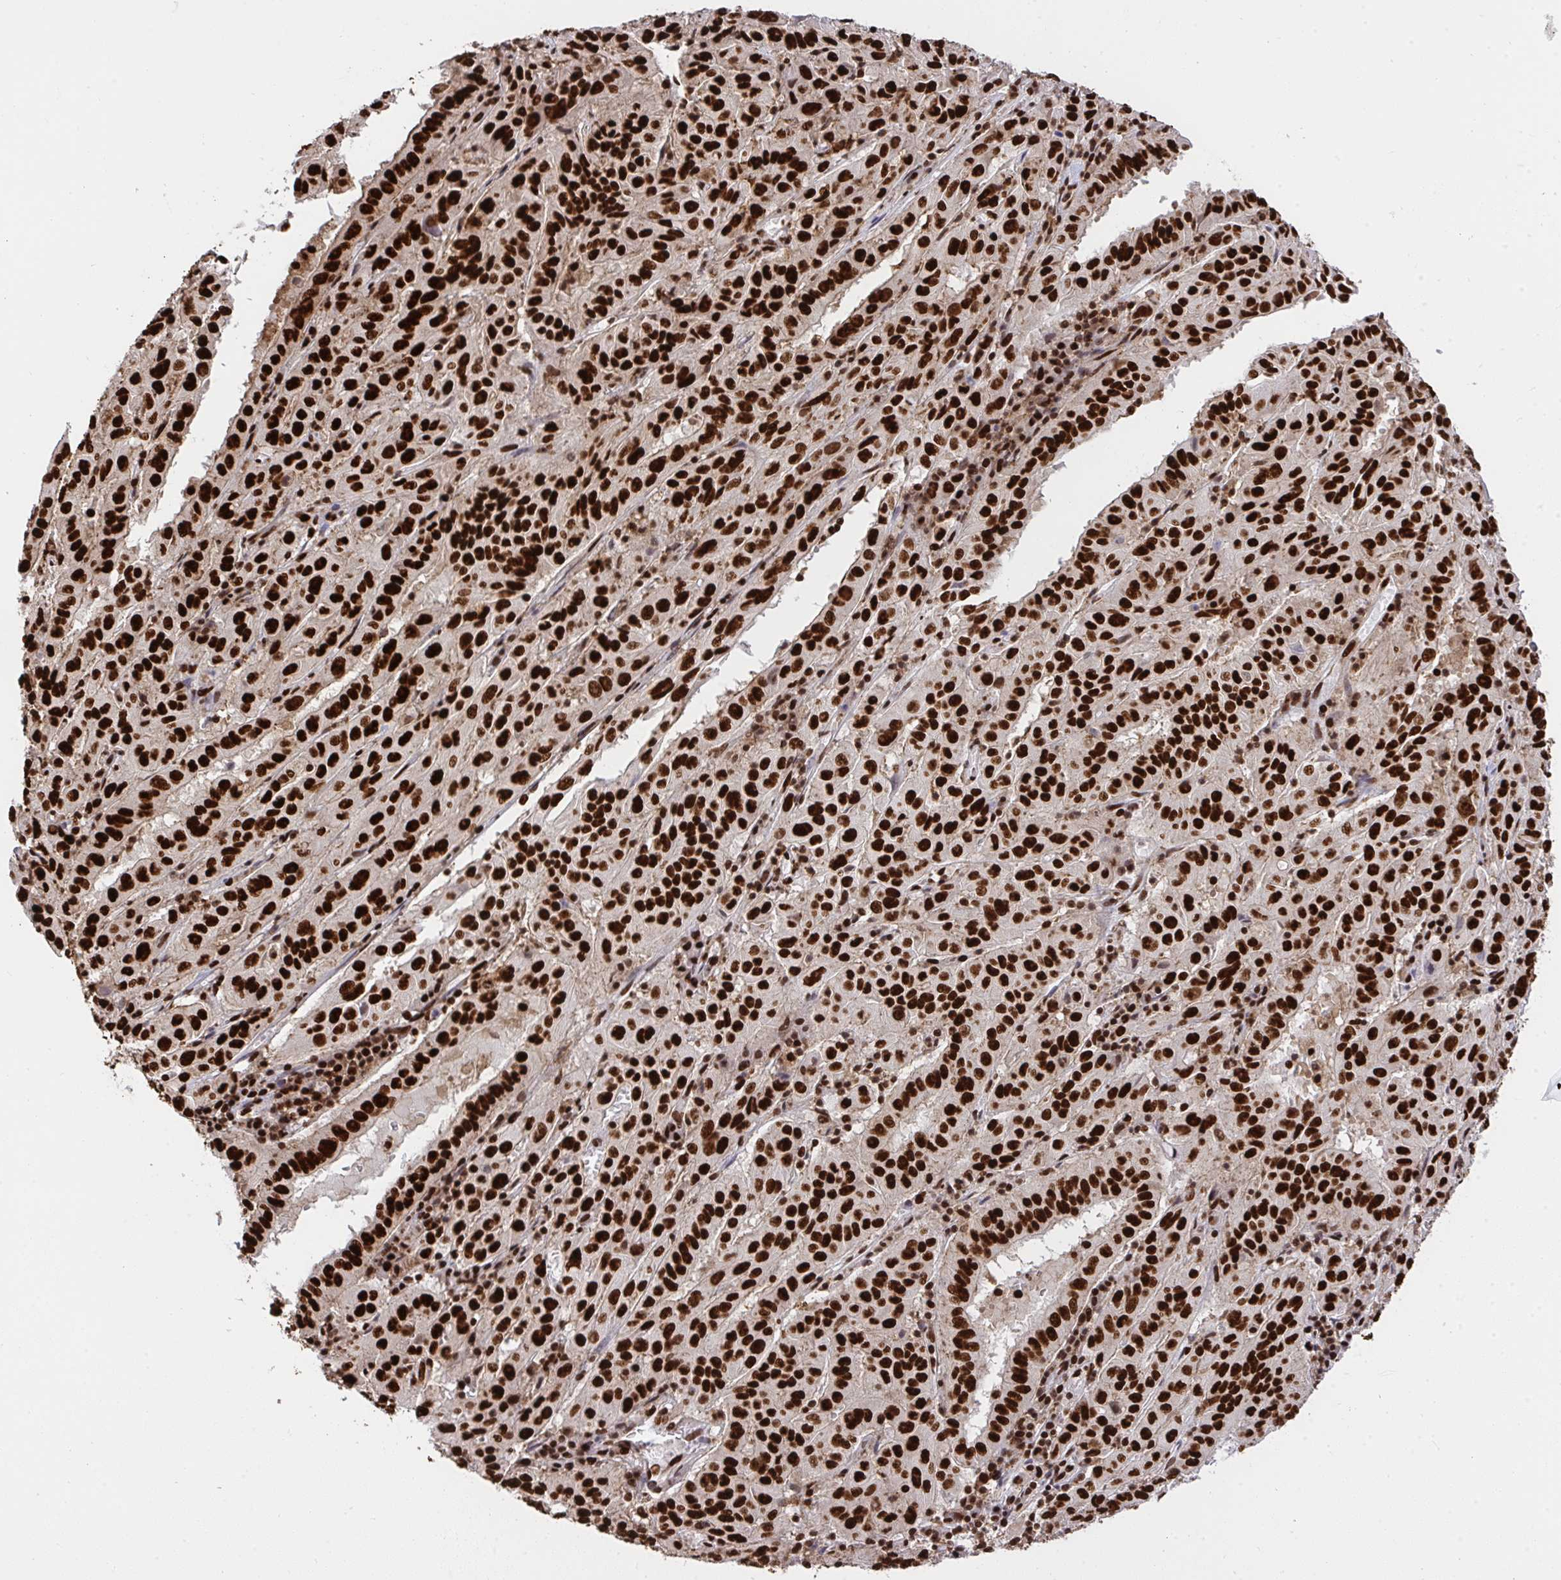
{"staining": {"intensity": "strong", "quantity": ">75%", "location": "nuclear"}, "tissue": "pancreatic cancer", "cell_type": "Tumor cells", "image_type": "cancer", "snomed": [{"axis": "morphology", "description": "Adenocarcinoma, NOS"}, {"axis": "topography", "description": "Pancreas"}], "caption": "Protein positivity by IHC shows strong nuclear staining in about >75% of tumor cells in pancreatic adenocarcinoma.", "gene": "HNRNPL", "patient": {"sex": "male", "age": 63}}